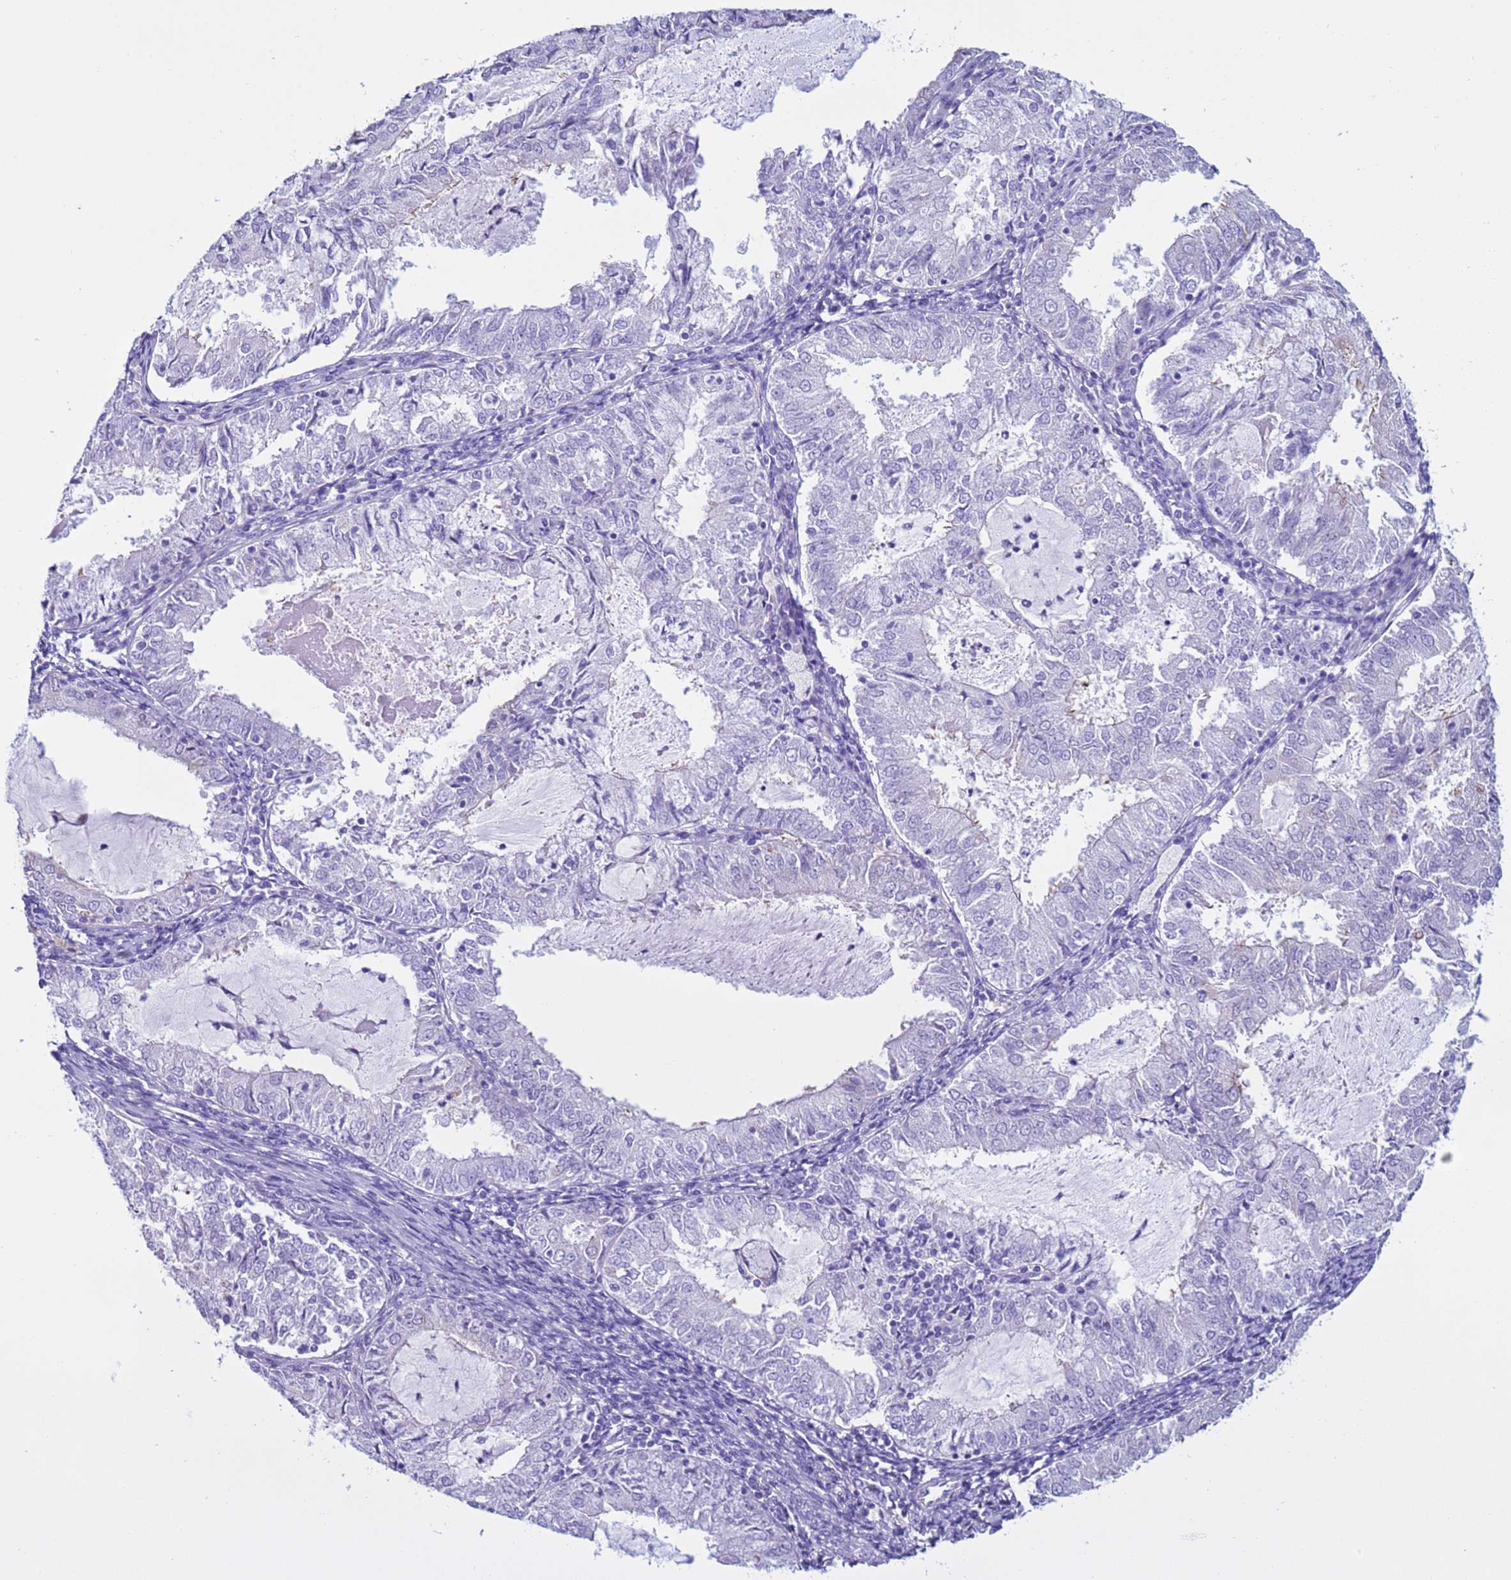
{"staining": {"intensity": "negative", "quantity": "none", "location": "none"}, "tissue": "endometrial cancer", "cell_type": "Tumor cells", "image_type": "cancer", "snomed": [{"axis": "morphology", "description": "Adenocarcinoma, NOS"}, {"axis": "topography", "description": "Endometrium"}], "caption": "Immunohistochemical staining of endometrial cancer (adenocarcinoma) exhibits no significant staining in tumor cells. The staining is performed using DAB brown chromogen with nuclei counter-stained in using hematoxylin.", "gene": "CST4", "patient": {"sex": "female", "age": 57}}